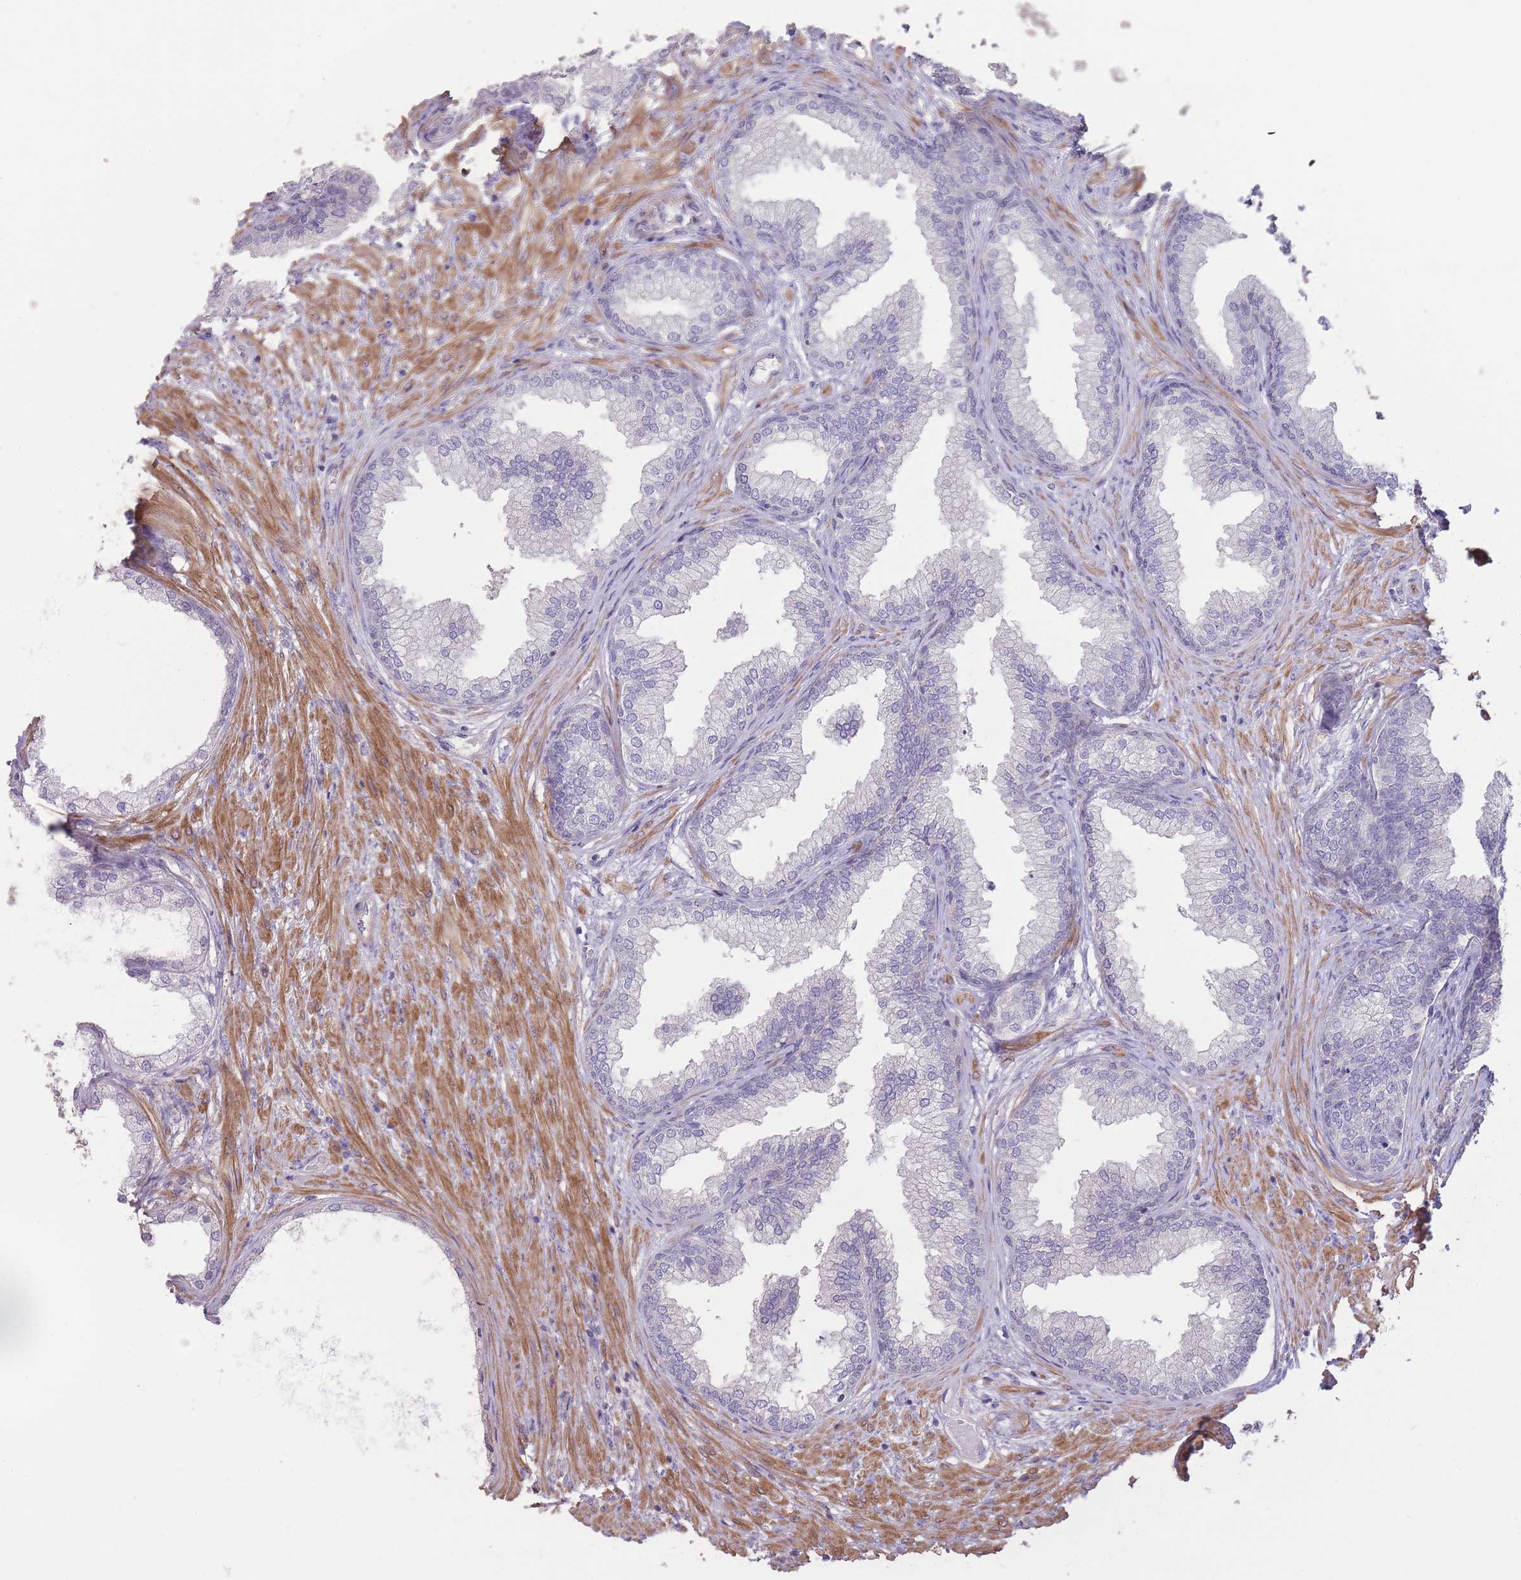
{"staining": {"intensity": "negative", "quantity": "none", "location": "none"}, "tissue": "prostate", "cell_type": "Glandular cells", "image_type": "normal", "snomed": [{"axis": "morphology", "description": "Normal tissue, NOS"}, {"axis": "topography", "description": "Prostate"}], "caption": "A high-resolution histopathology image shows IHC staining of unremarkable prostate, which shows no significant staining in glandular cells.", "gene": "RSPH10B2", "patient": {"sex": "male", "age": 76}}